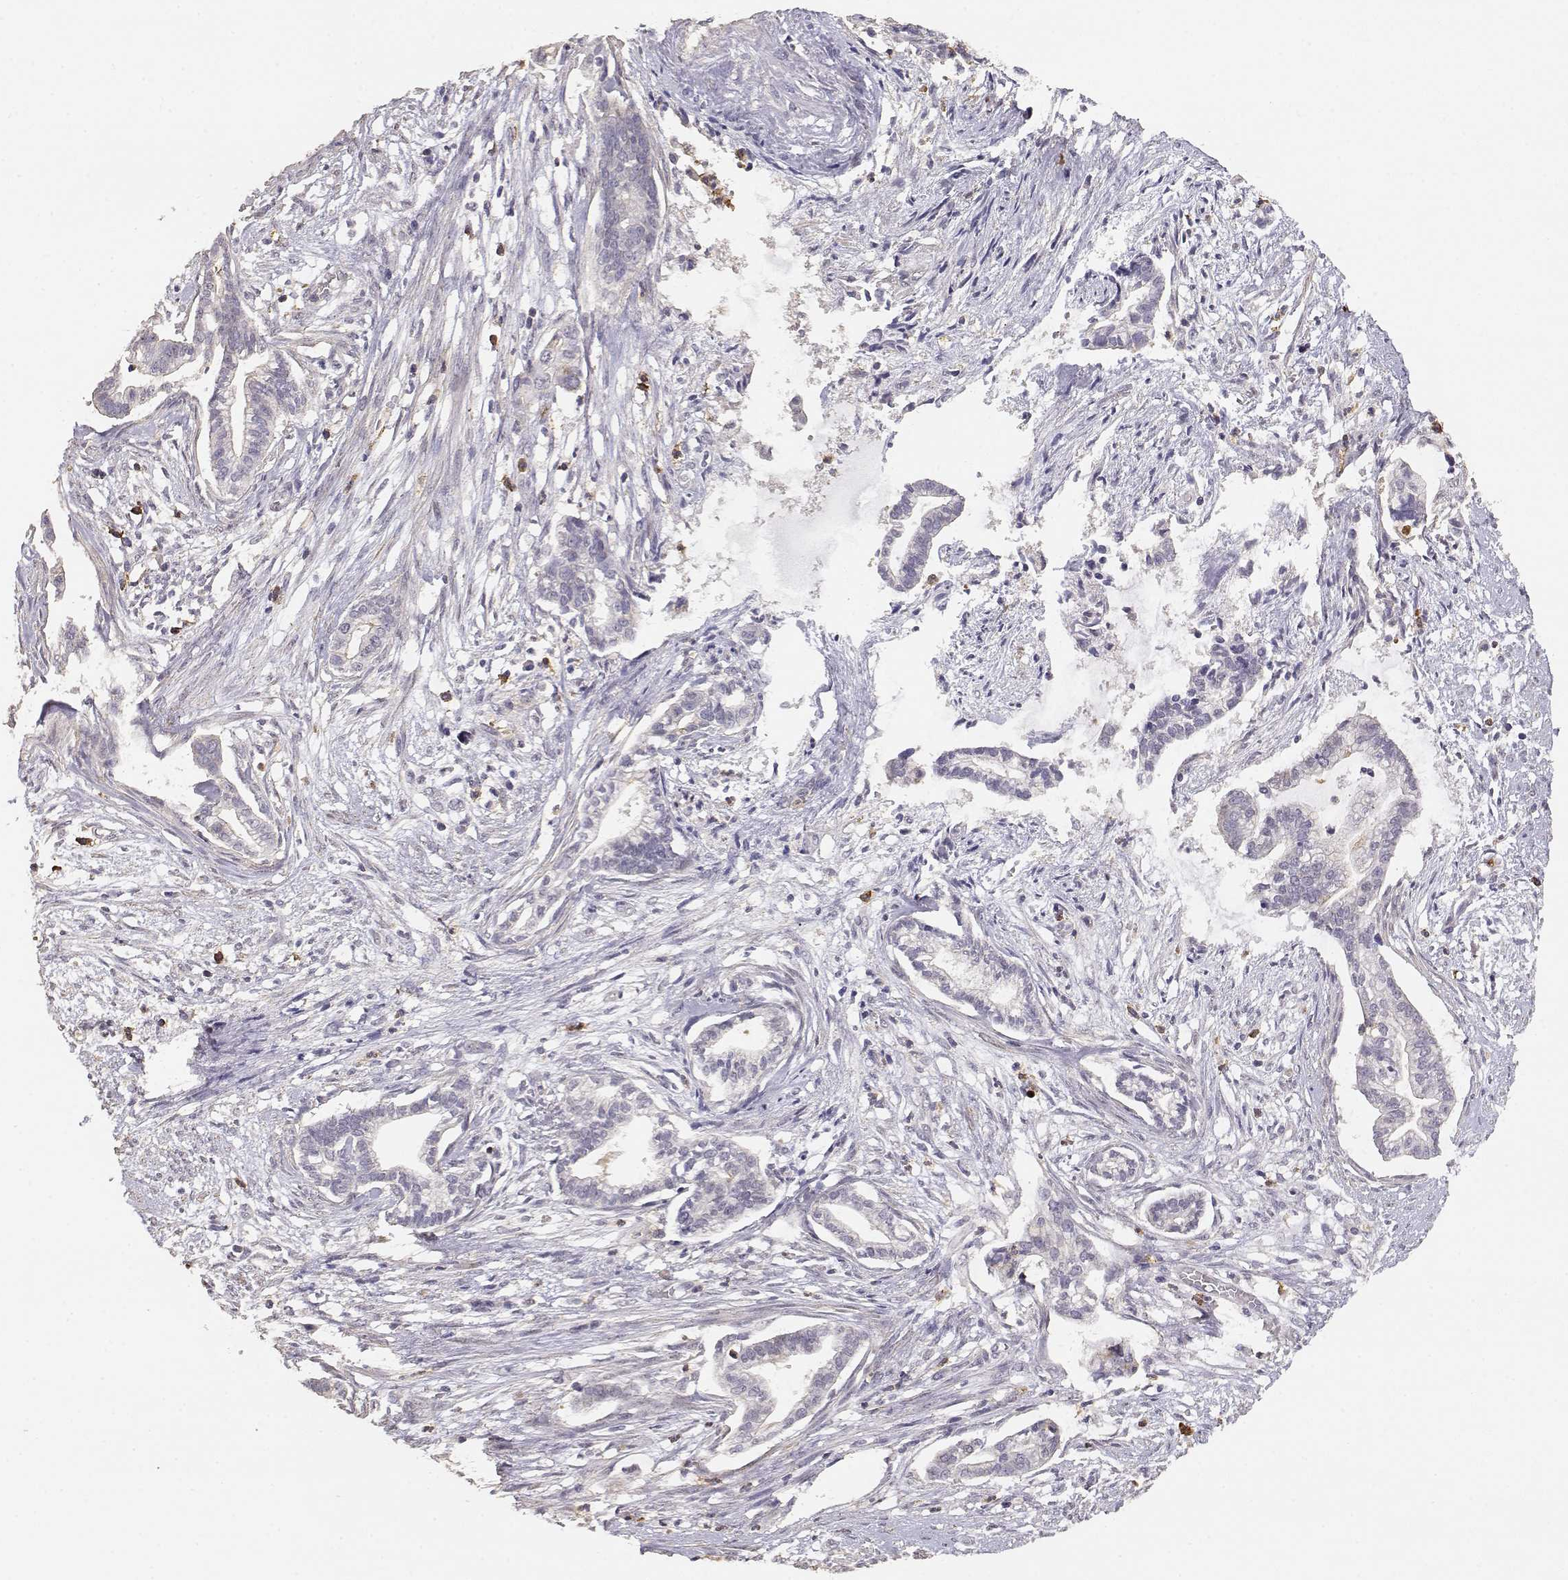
{"staining": {"intensity": "negative", "quantity": "none", "location": "none"}, "tissue": "cervical cancer", "cell_type": "Tumor cells", "image_type": "cancer", "snomed": [{"axis": "morphology", "description": "Adenocarcinoma, NOS"}, {"axis": "topography", "description": "Cervix"}], "caption": "Immunohistochemistry histopathology image of neoplastic tissue: cervical cancer (adenocarcinoma) stained with DAB displays no significant protein staining in tumor cells. (DAB (3,3'-diaminobenzidine) immunohistochemistry (IHC), high magnification).", "gene": "TNFRSF10C", "patient": {"sex": "female", "age": 62}}